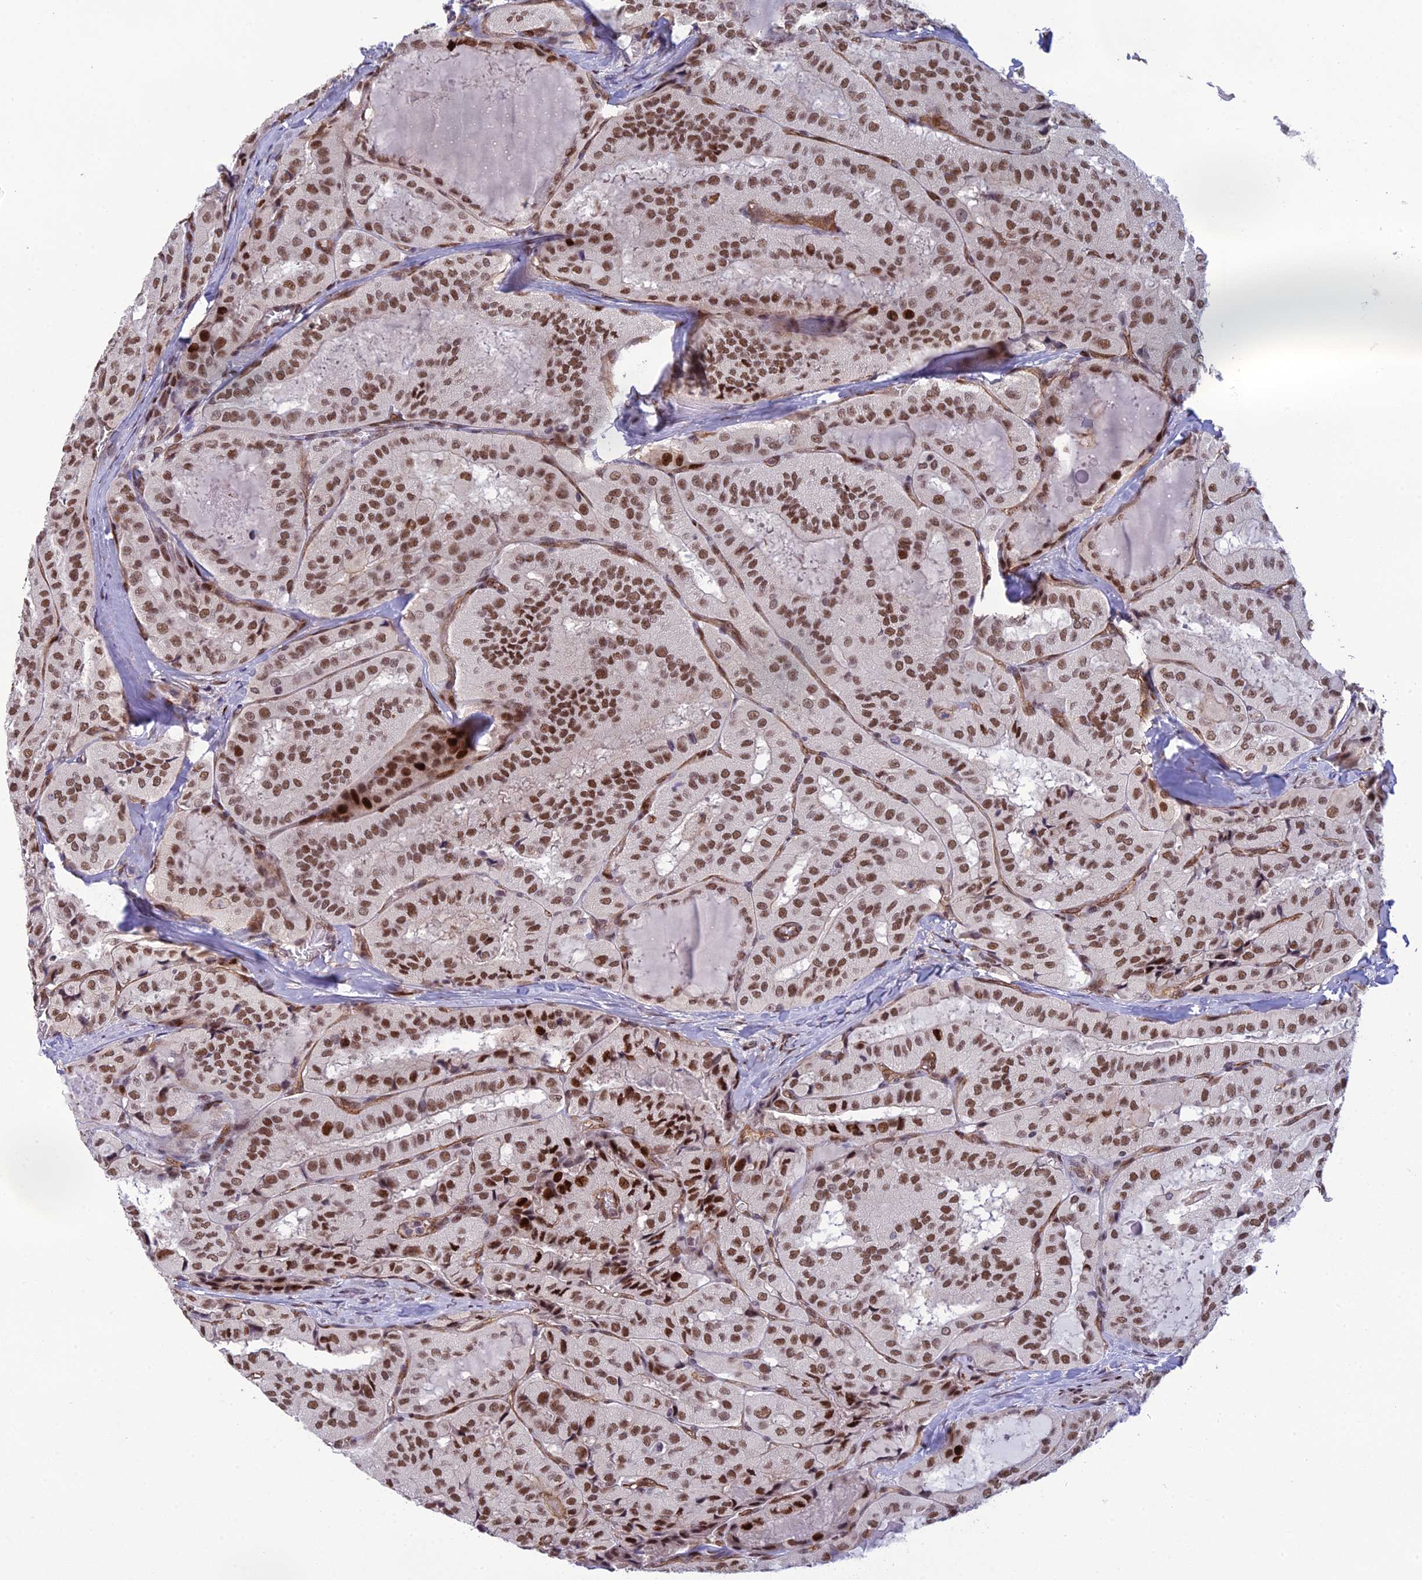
{"staining": {"intensity": "moderate", "quantity": ">75%", "location": "nuclear"}, "tissue": "thyroid cancer", "cell_type": "Tumor cells", "image_type": "cancer", "snomed": [{"axis": "morphology", "description": "Normal tissue, NOS"}, {"axis": "morphology", "description": "Papillary adenocarcinoma, NOS"}, {"axis": "topography", "description": "Thyroid gland"}], "caption": "Tumor cells display moderate nuclear staining in about >75% of cells in thyroid cancer (papillary adenocarcinoma). The protein of interest is shown in brown color, while the nuclei are stained blue.", "gene": "RANBP3", "patient": {"sex": "female", "age": 59}}